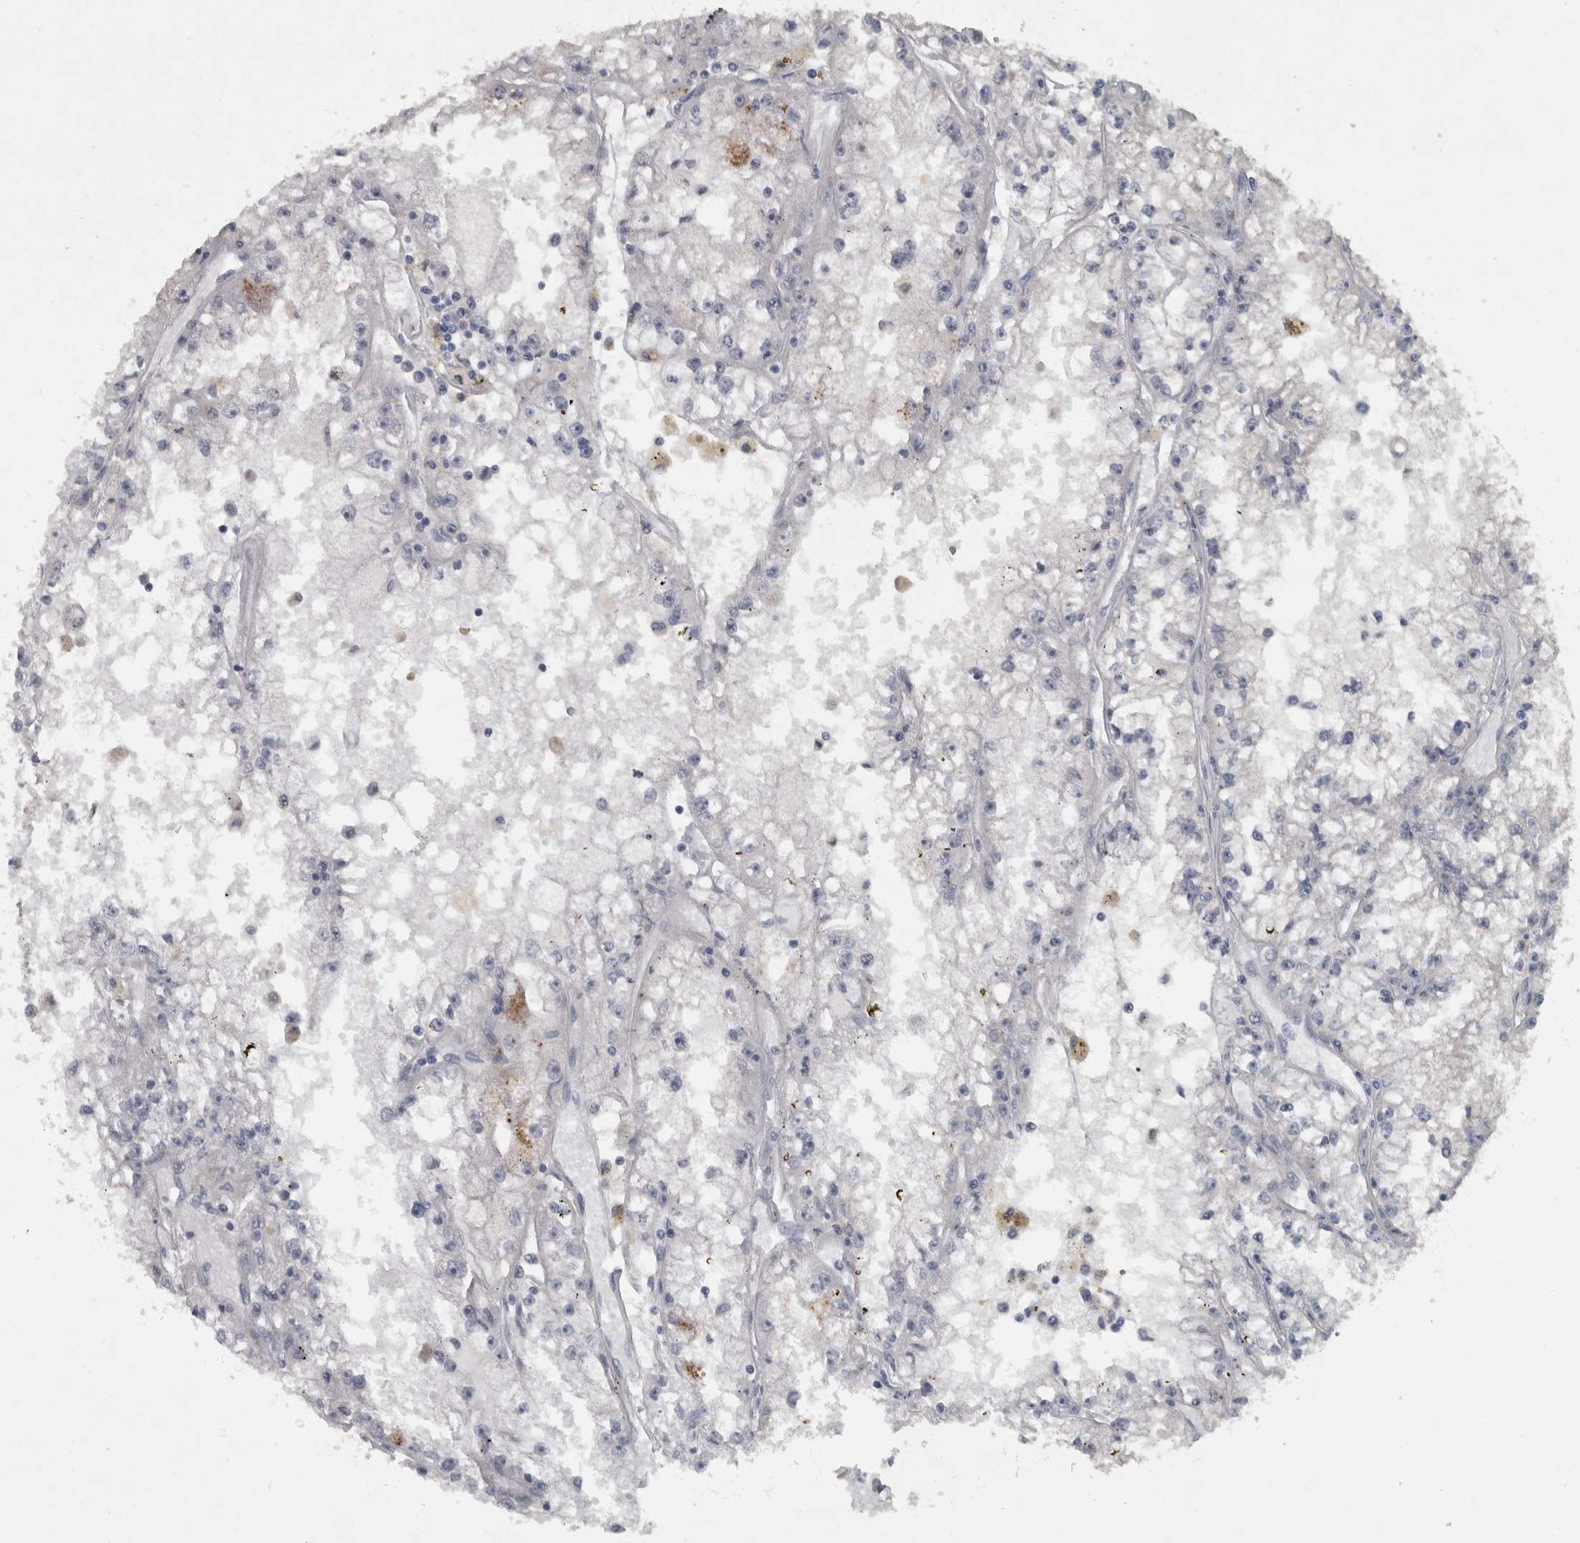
{"staining": {"intensity": "negative", "quantity": "none", "location": "none"}, "tissue": "renal cancer", "cell_type": "Tumor cells", "image_type": "cancer", "snomed": [{"axis": "morphology", "description": "Adenocarcinoma, NOS"}, {"axis": "topography", "description": "Kidney"}], "caption": "DAB (3,3'-diaminobenzidine) immunohistochemical staining of human renal cancer (adenocarcinoma) reveals no significant staining in tumor cells.", "gene": "CDC42BPG", "patient": {"sex": "male", "age": 56}}